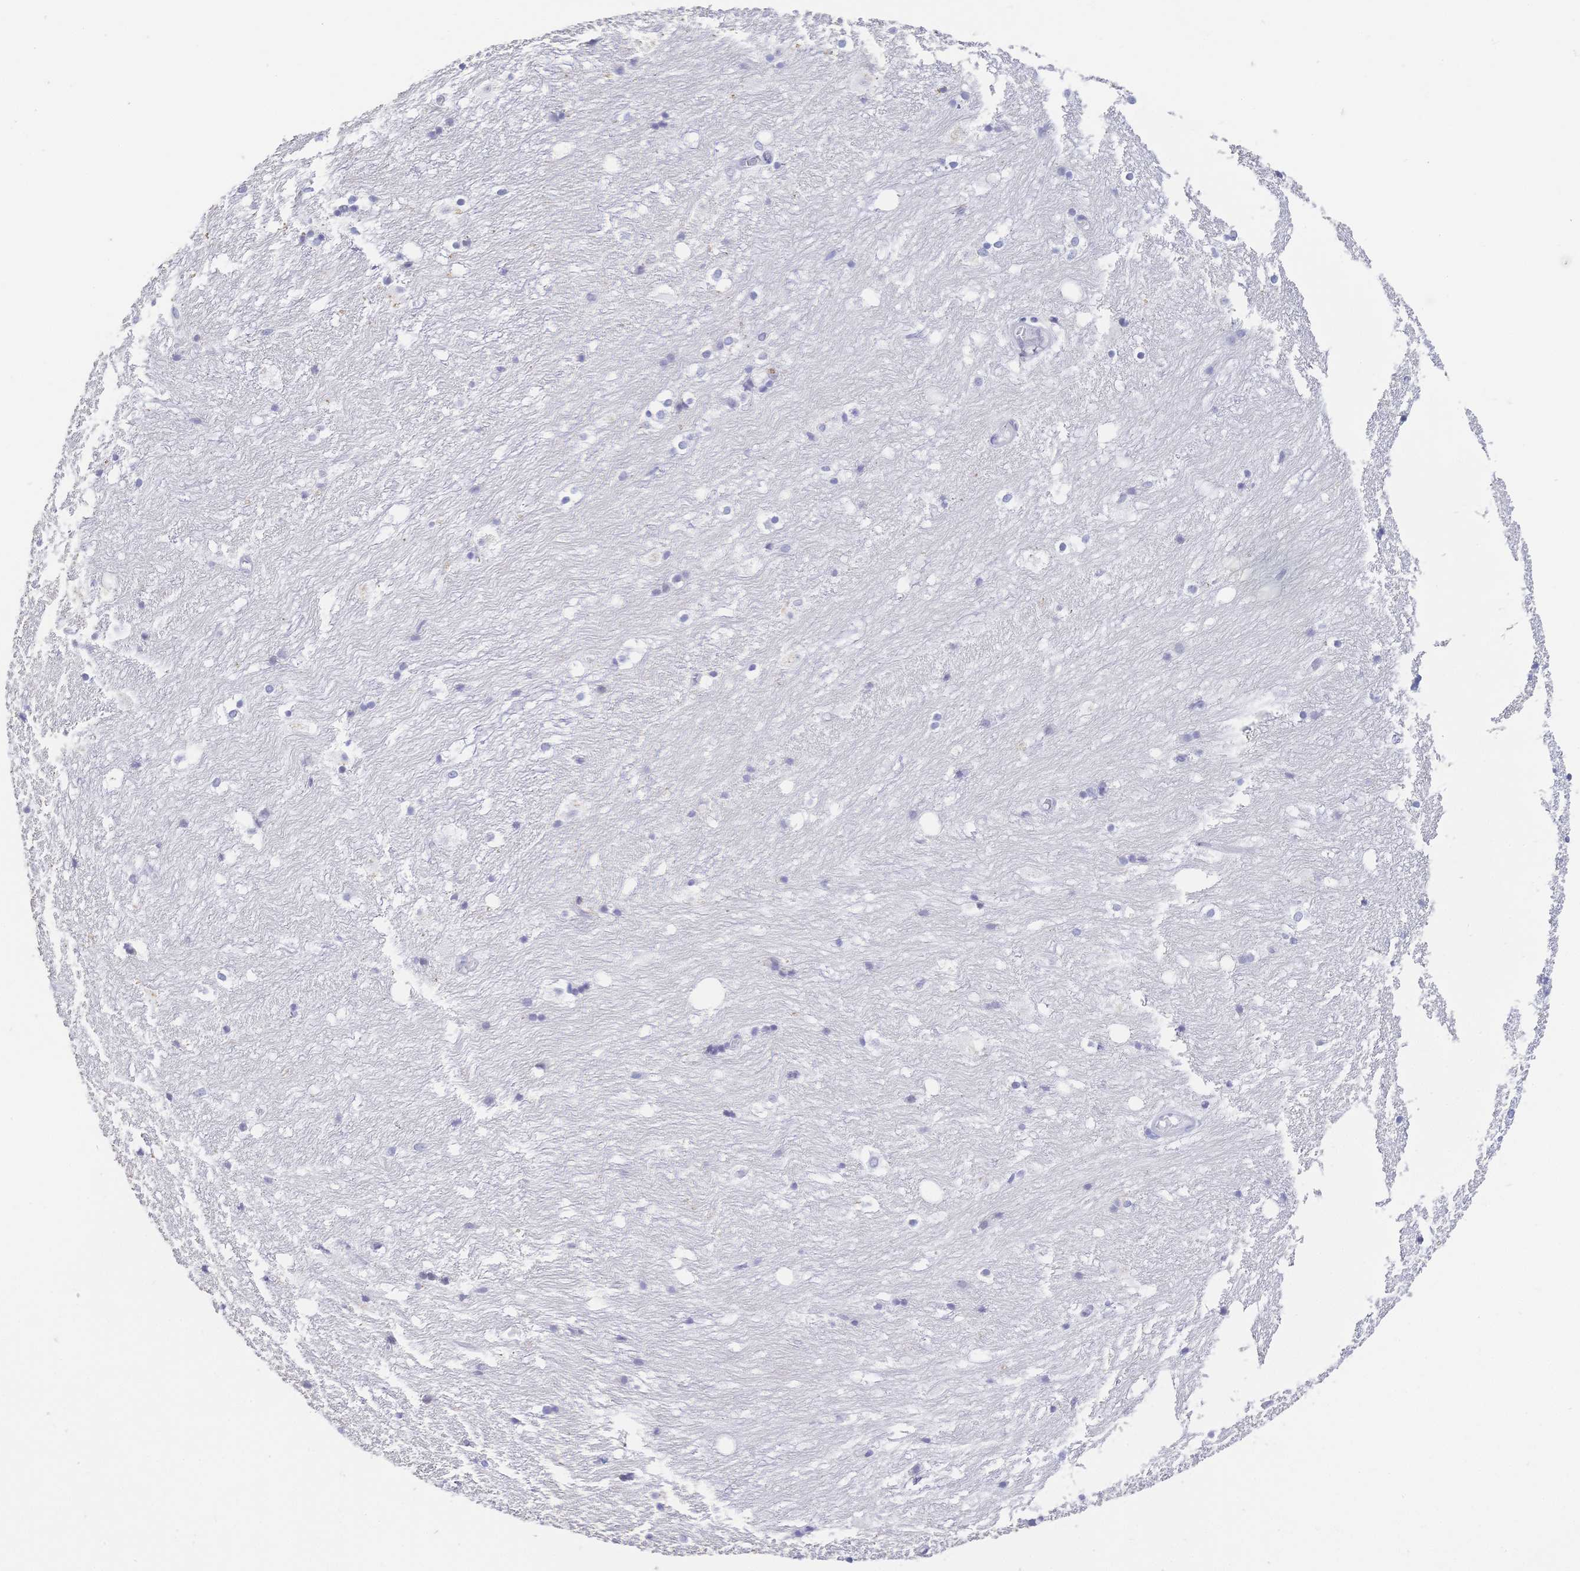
{"staining": {"intensity": "negative", "quantity": "none", "location": "none"}, "tissue": "hippocampus", "cell_type": "Glial cells", "image_type": "normal", "snomed": [{"axis": "morphology", "description": "Normal tissue, NOS"}, {"axis": "topography", "description": "Hippocampus"}], "caption": "The IHC photomicrograph has no significant positivity in glial cells of hippocampus. (DAB (3,3'-diaminobenzidine) IHC with hematoxylin counter stain).", "gene": "CR2", "patient": {"sex": "female", "age": 52}}